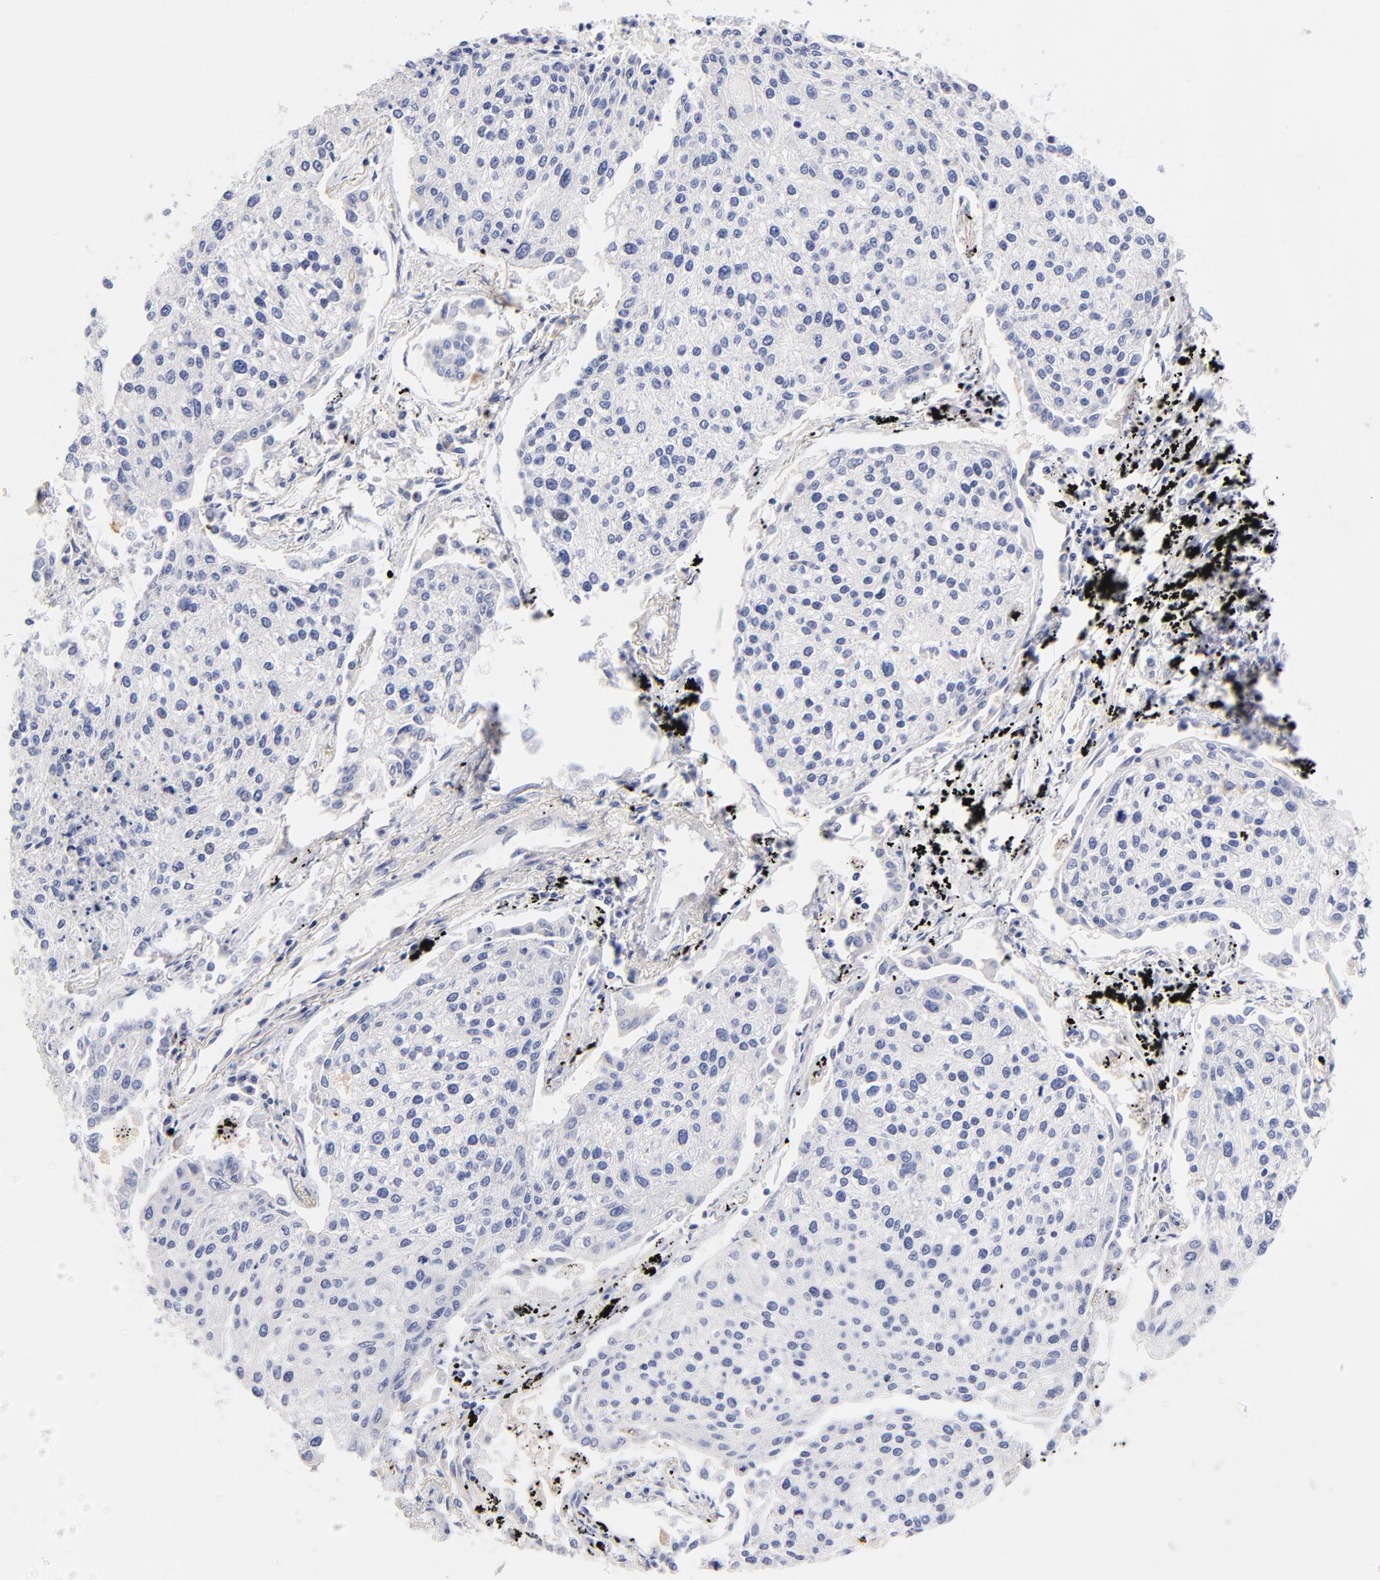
{"staining": {"intensity": "negative", "quantity": "none", "location": "none"}, "tissue": "lung cancer", "cell_type": "Tumor cells", "image_type": "cancer", "snomed": [{"axis": "morphology", "description": "Squamous cell carcinoma, NOS"}, {"axis": "topography", "description": "Lung"}], "caption": "This is an immunohistochemistry (IHC) image of human lung squamous cell carcinoma. There is no staining in tumor cells.", "gene": "HS3ST1", "patient": {"sex": "male", "age": 75}}